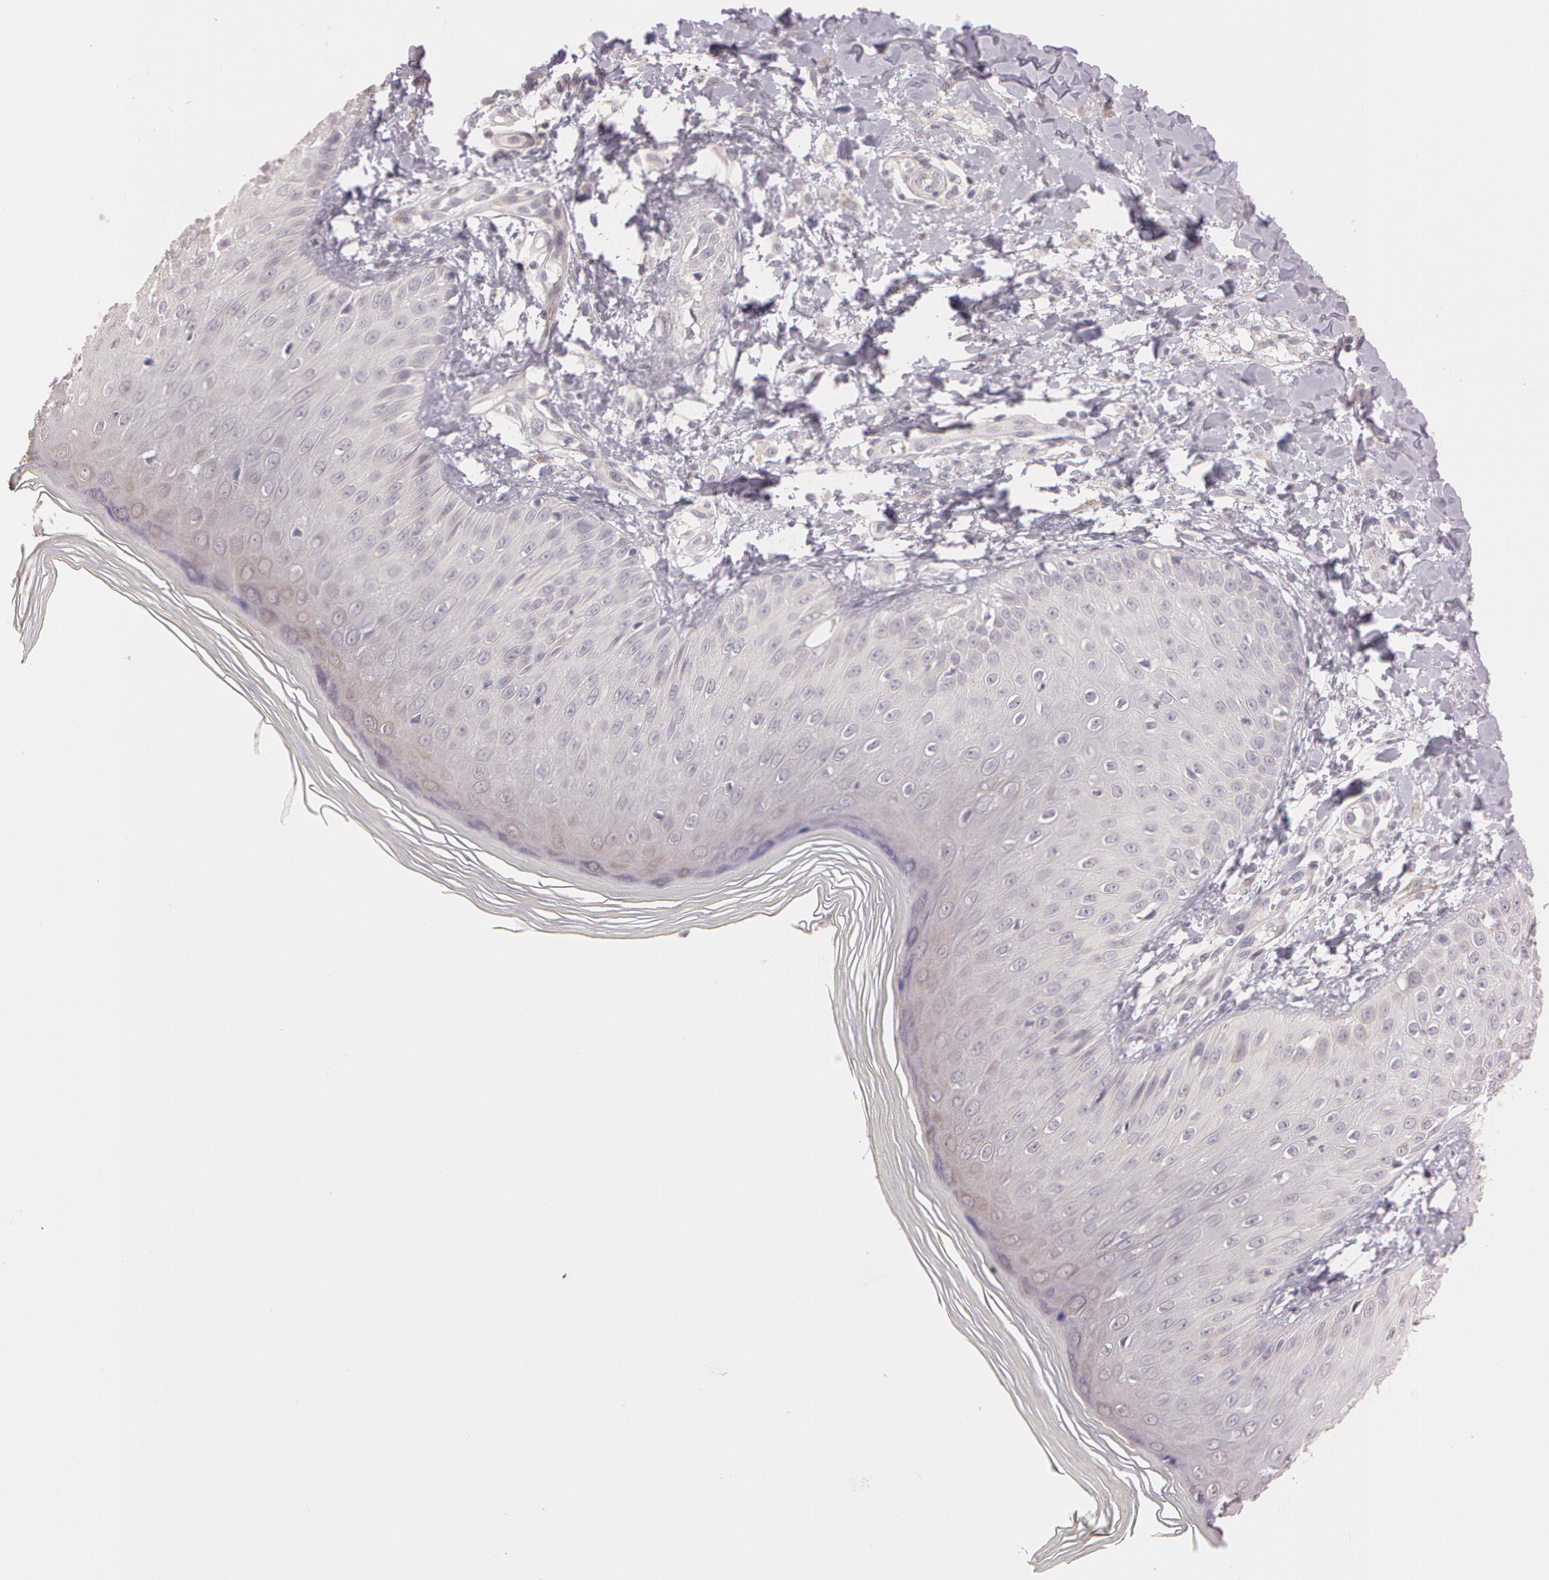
{"staining": {"intensity": "negative", "quantity": "none", "location": "none"}, "tissue": "skin", "cell_type": "Epidermal cells", "image_type": "normal", "snomed": [{"axis": "morphology", "description": "Normal tissue, NOS"}, {"axis": "morphology", "description": "Inflammation, NOS"}, {"axis": "topography", "description": "Soft tissue"}, {"axis": "topography", "description": "Anal"}], "caption": "Immunohistochemical staining of normal human skin shows no significant positivity in epidermal cells.", "gene": "G2E3", "patient": {"sex": "female", "age": 15}}